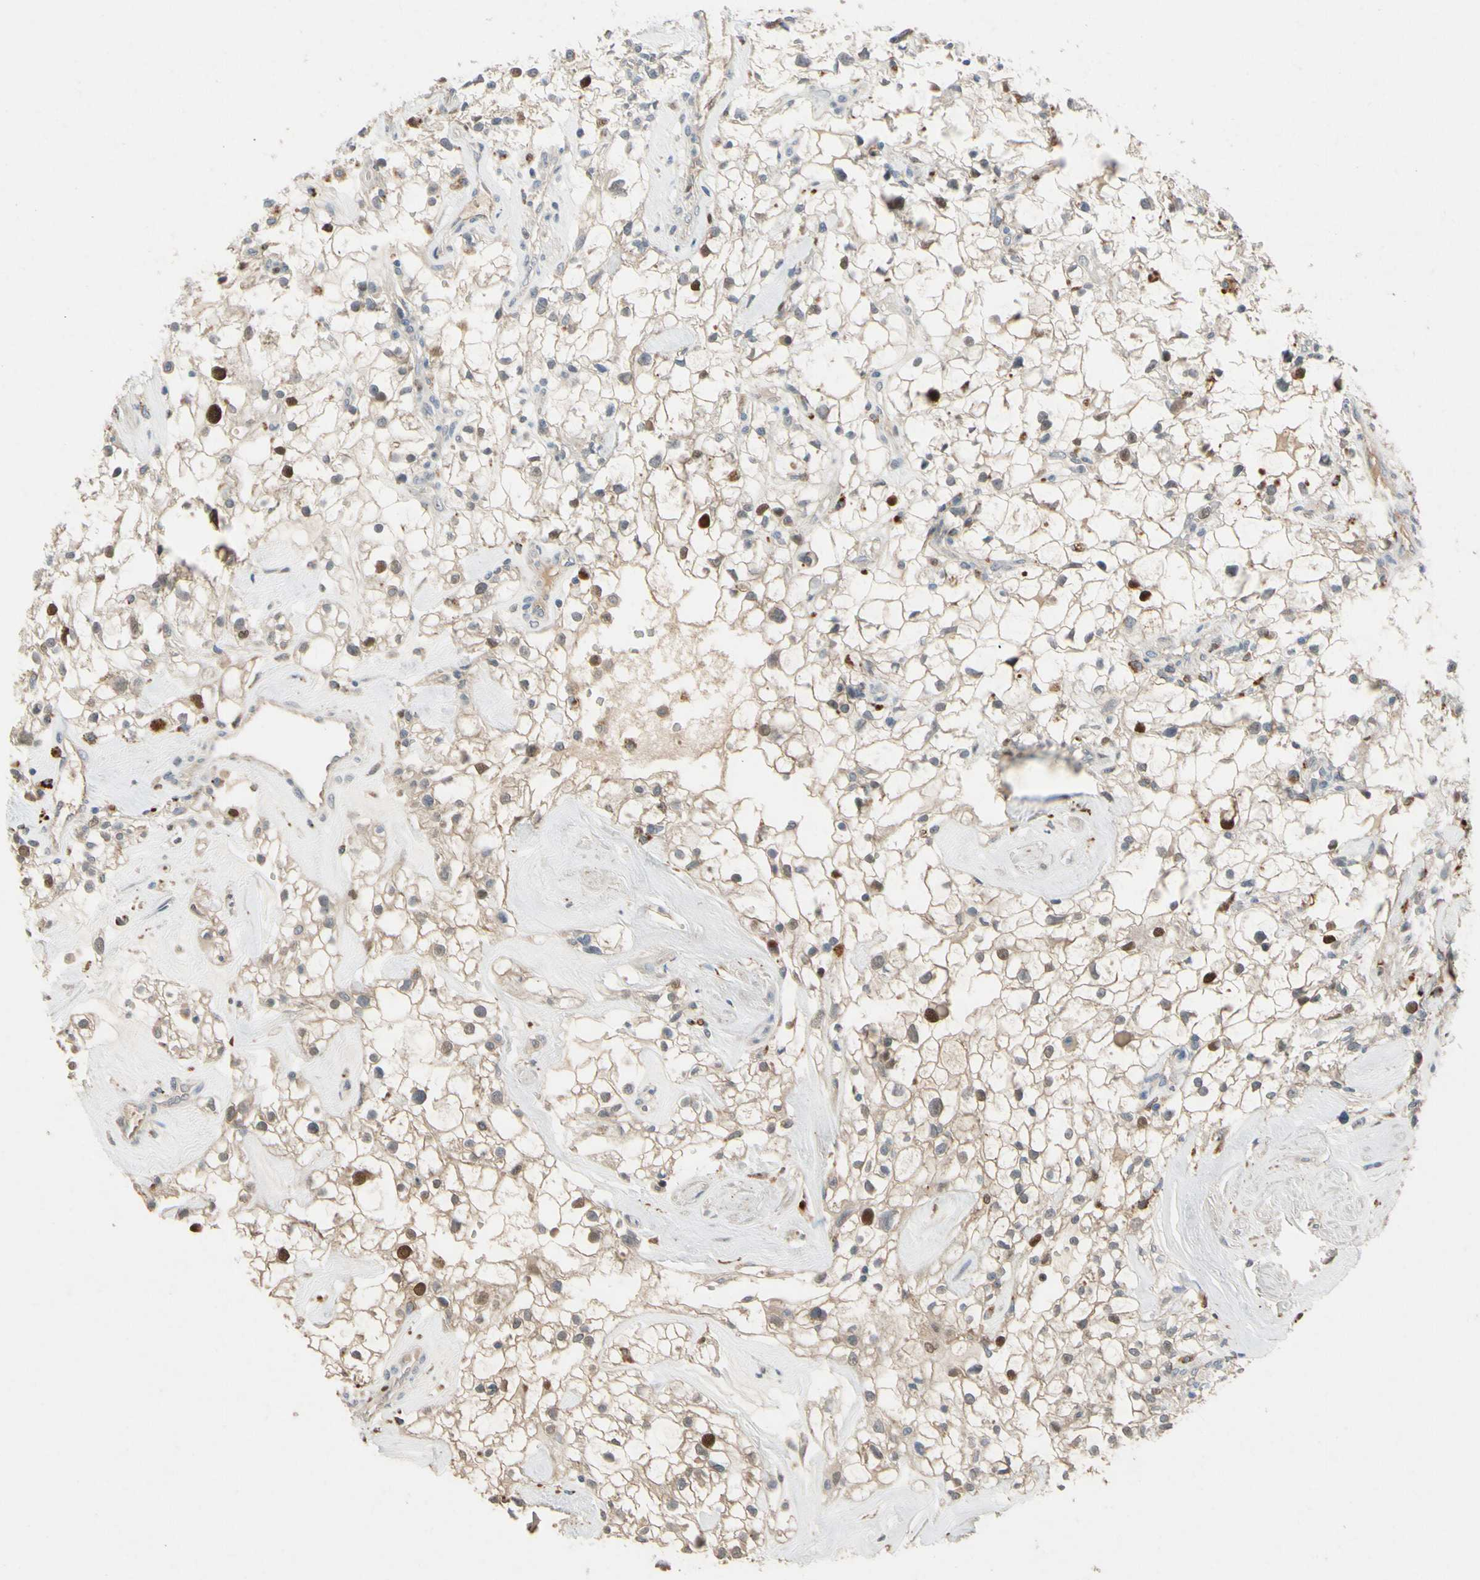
{"staining": {"intensity": "strong", "quantity": "<25%", "location": "nuclear"}, "tissue": "renal cancer", "cell_type": "Tumor cells", "image_type": "cancer", "snomed": [{"axis": "morphology", "description": "Adenocarcinoma, NOS"}, {"axis": "topography", "description": "Kidney"}], "caption": "A high-resolution image shows IHC staining of renal cancer, which demonstrates strong nuclear positivity in about <25% of tumor cells. The protein is stained brown, and the nuclei are stained in blue (DAB (3,3'-diaminobenzidine) IHC with brightfield microscopy, high magnification).", "gene": "ZKSCAN4", "patient": {"sex": "female", "age": 60}}